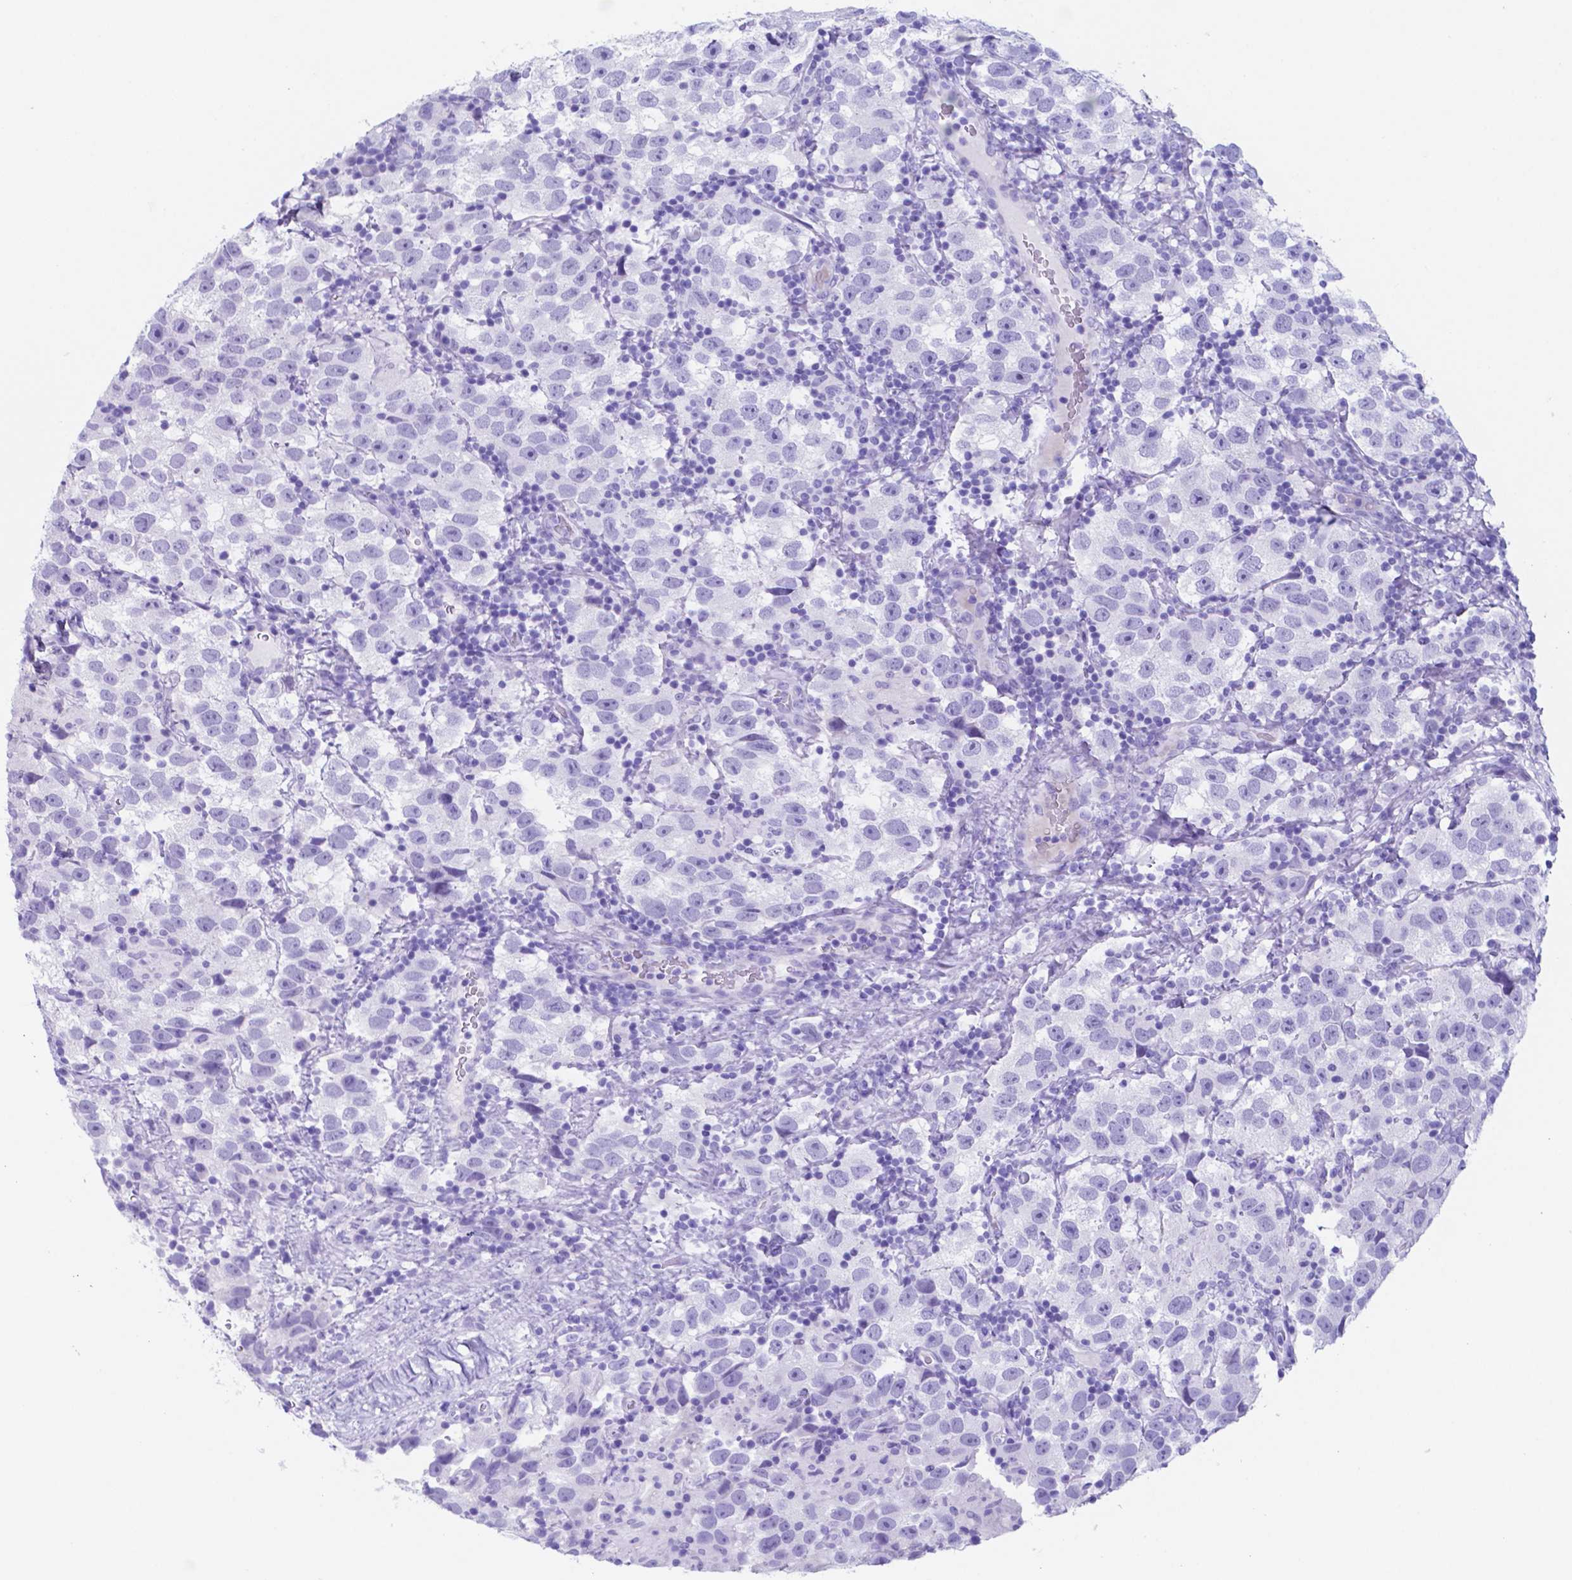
{"staining": {"intensity": "negative", "quantity": "none", "location": "none"}, "tissue": "testis cancer", "cell_type": "Tumor cells", "image_type": "cancer", "snomed": [{"axis": "morphology", "description": "Seminoma, NOS"}, {"axis": "topography", "description": "Testis"}], "caption": "IHC photomicrograph of neoplastic tissue: human testis seminoma stained with DAB displays no significant protein expression in tumor cells.", "gene": "DNAAF8", "patient": {"sex": "male", "age": 26}}